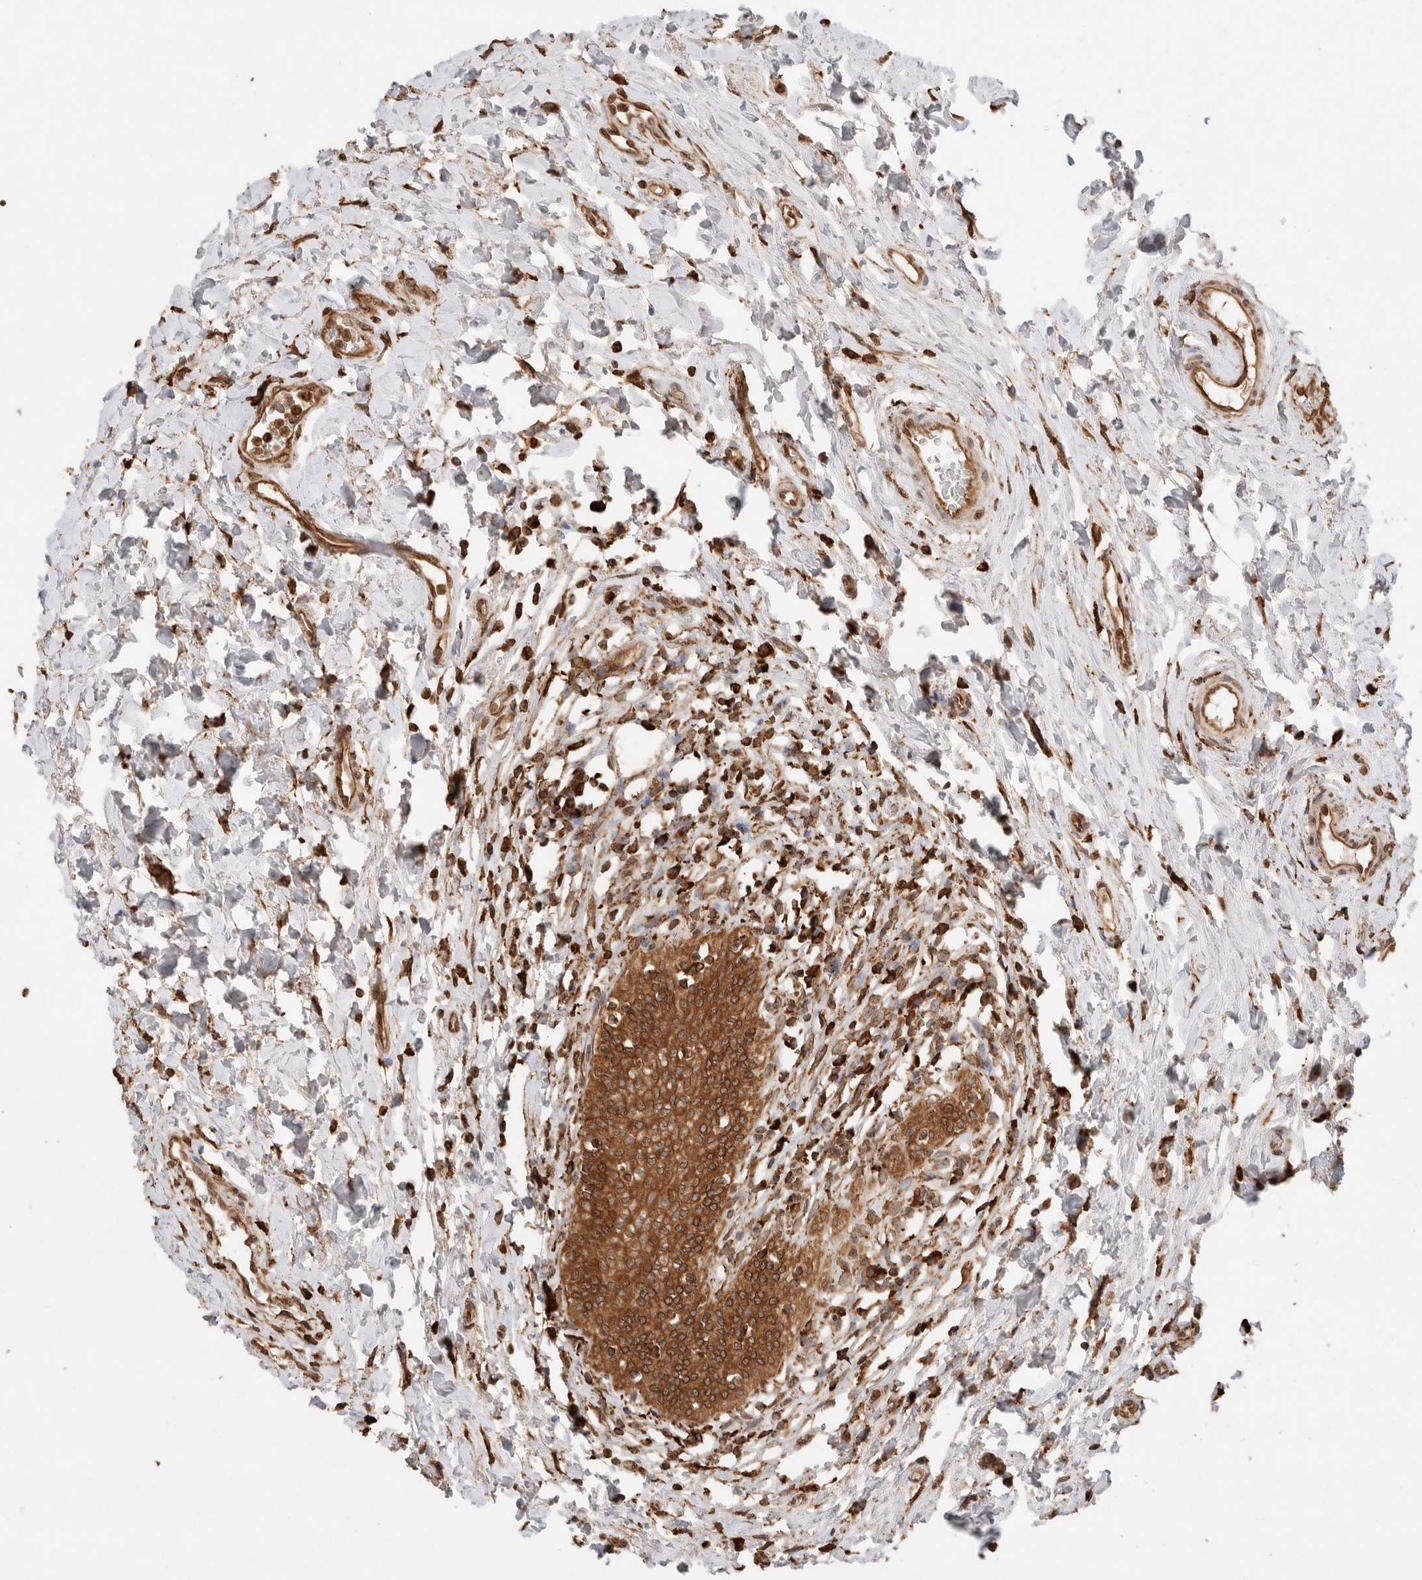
{"staining": {"intensity": "strong", "quantity": ">75%", "location": "cytoplasmic/membranous"}, "tissue": "urinary bladder", "cell_type": "Urothelial cells", "image_type": "normal", "snomed": [{"axis": "morphology", "description": "Normal tissue, NOS"}, {"axis": "topography", "description": "Urinary bladder"}], "caption": "Strong cytoplasmic/membranous positivity for a protein is seen in approximately >75% of urothelial cells of unremarkable urinary bladder using IHC.", "gene": "ERAP1", "patient": {"sex": "male", "age": 83}}